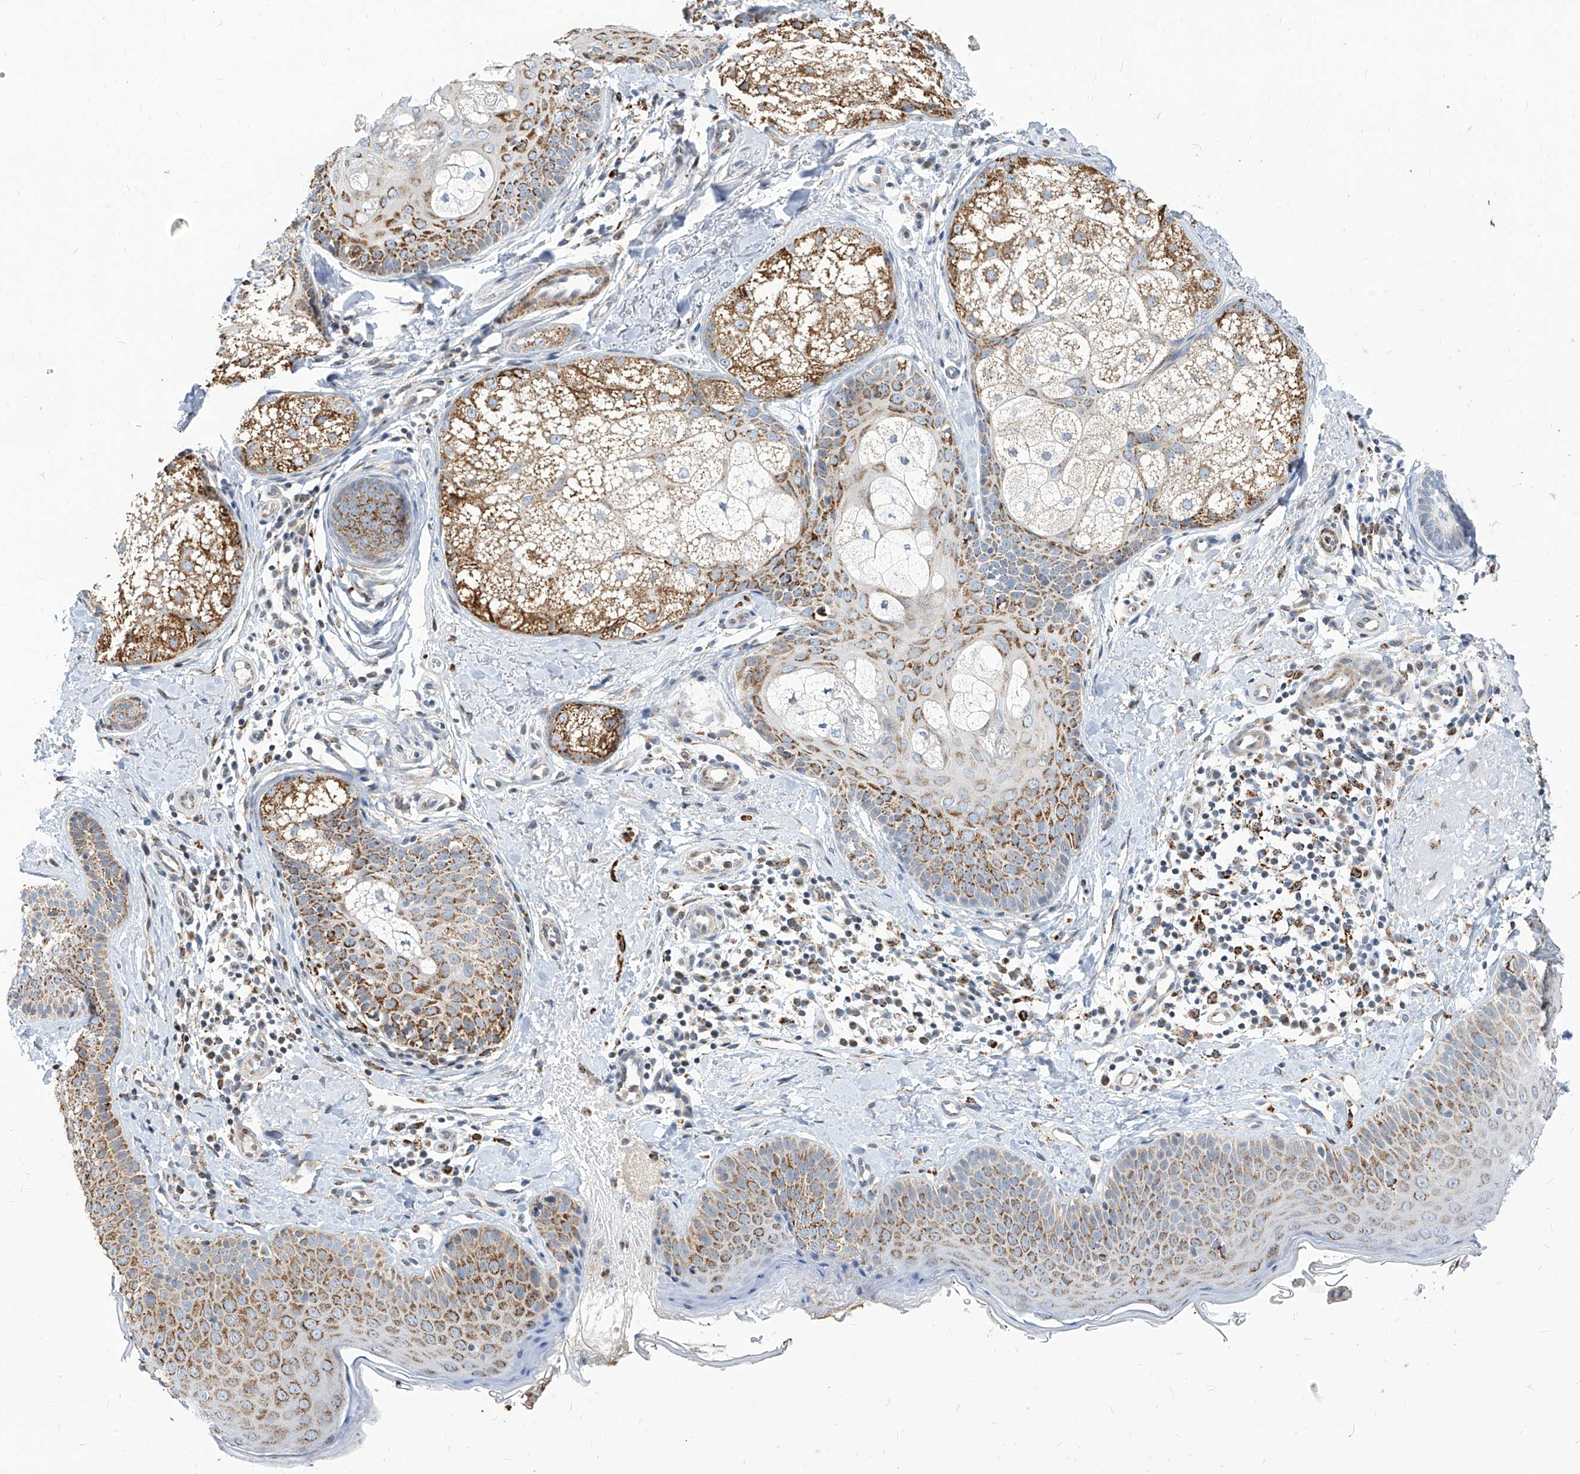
{"staining": {"intensity": "moderate", "quantity": ">75%", "location": "cytoplasmic/membranous"}, "tissue": "skin", "cell_type": "Fibroblasts", "image_type": "normal", "snomed": [{"axis": "morphology", "description": "Normal tissue, NOS"}, {"axis": "topography", "description": "Skin"}], "caption": "This is a photomicrograph of immunohistochemistry (IHC) staining of normal skin, which shows moderate staining in the cytoplasmic/membranous of fibroblasts.", "gene": "TTLL8", "patient": {"sex": "male", "age": 57}}